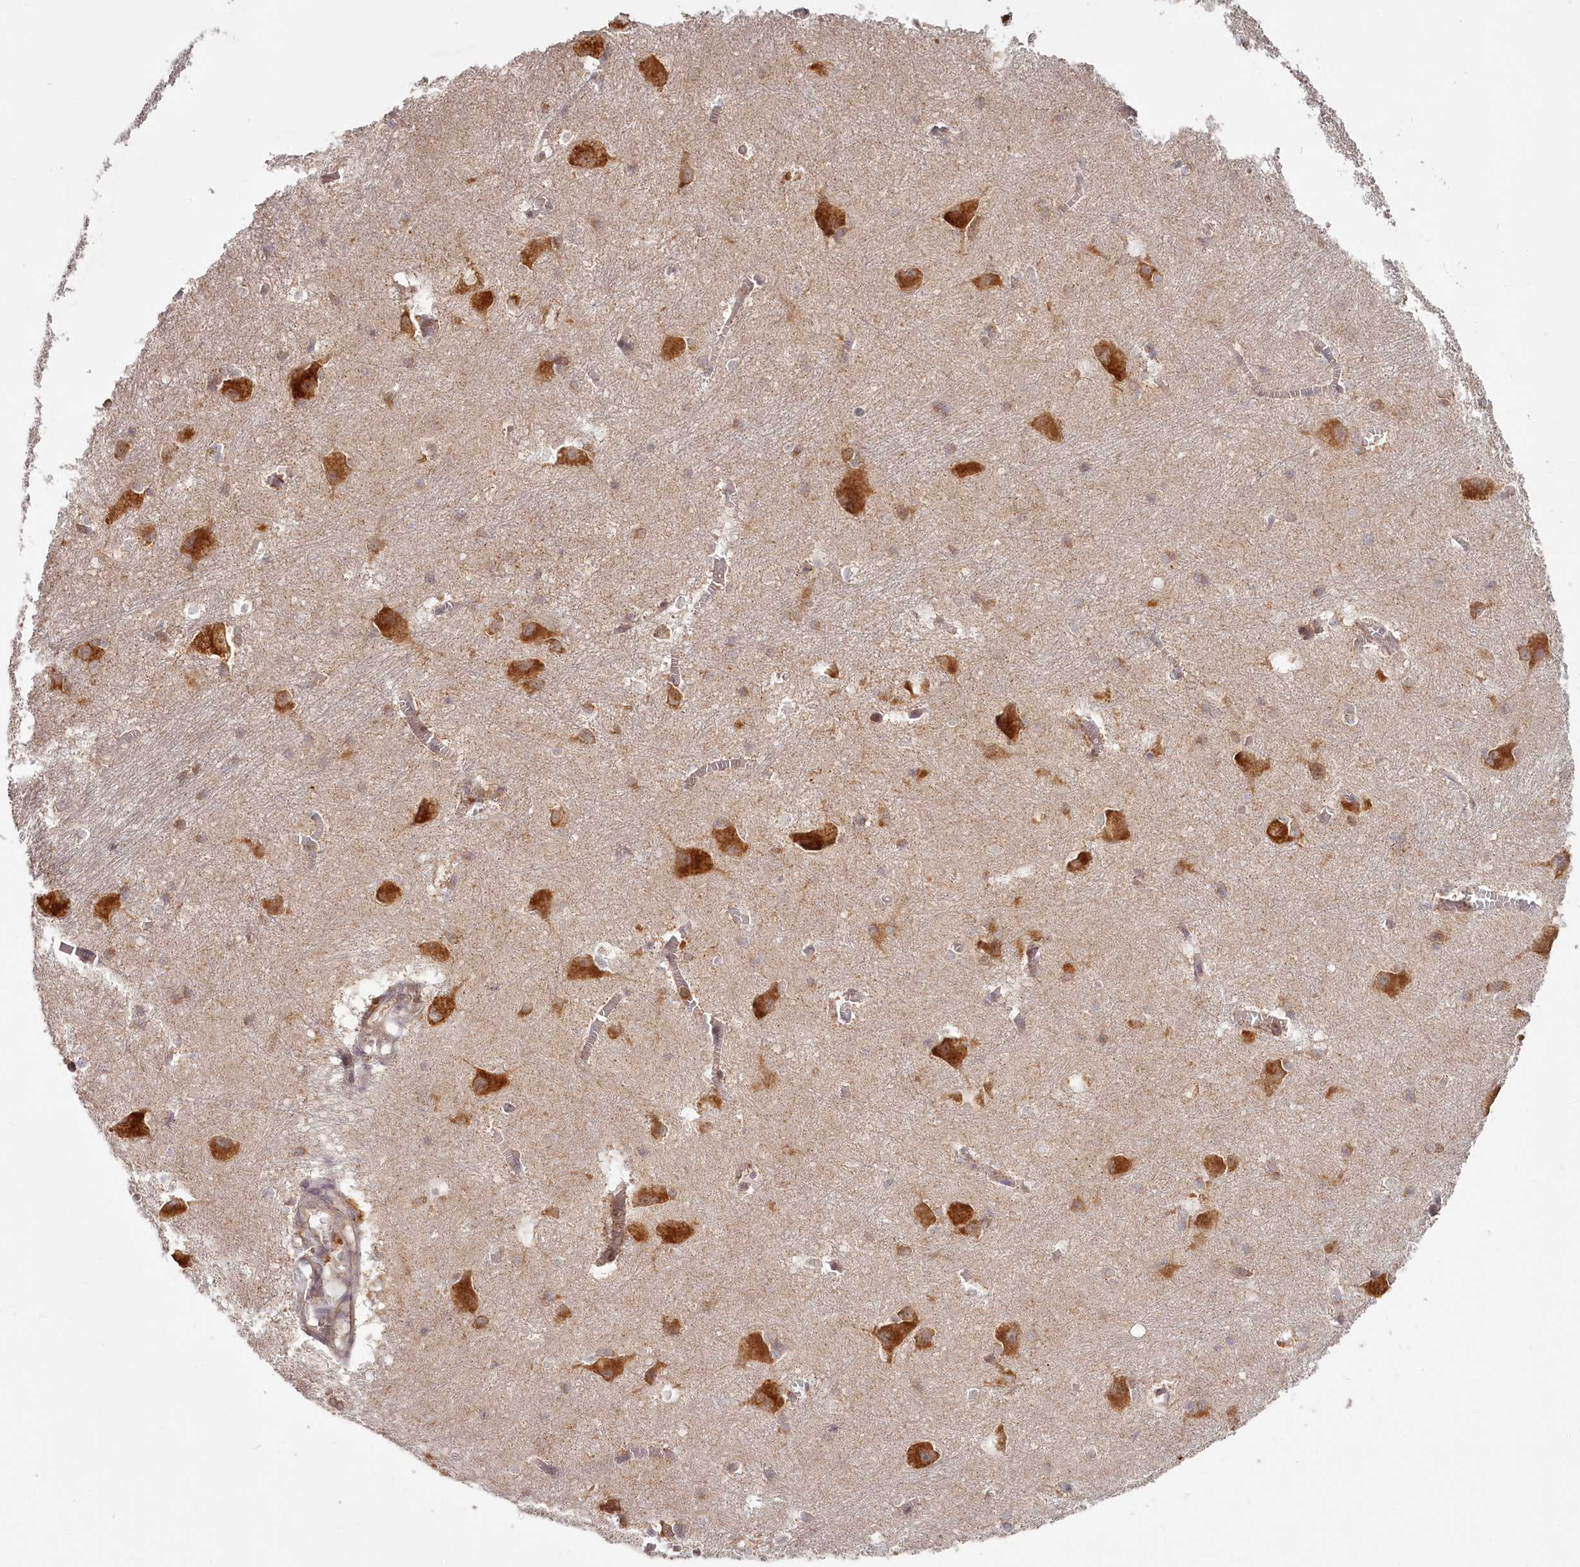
{"staining": {"intensity": "moderate", "quantity": "<25%", "location": "cytoplasmic/membranous"}, "tissue": "caudate", "cell_type": "Glial cells", "image_type": "normal", "snomed": [{"axis": "morphology", "description": "Normal tissue, NOS"}, {"axis": "topography", "description": "Lateral ventricle wall"}], "caption": "Protein analysis of benign caudate shows moderate cytoplasmic/membranous positivity in approximately <25% of glial cells.", "gene": "TMIE", "patient": {"sex": "male", "age": 37}}